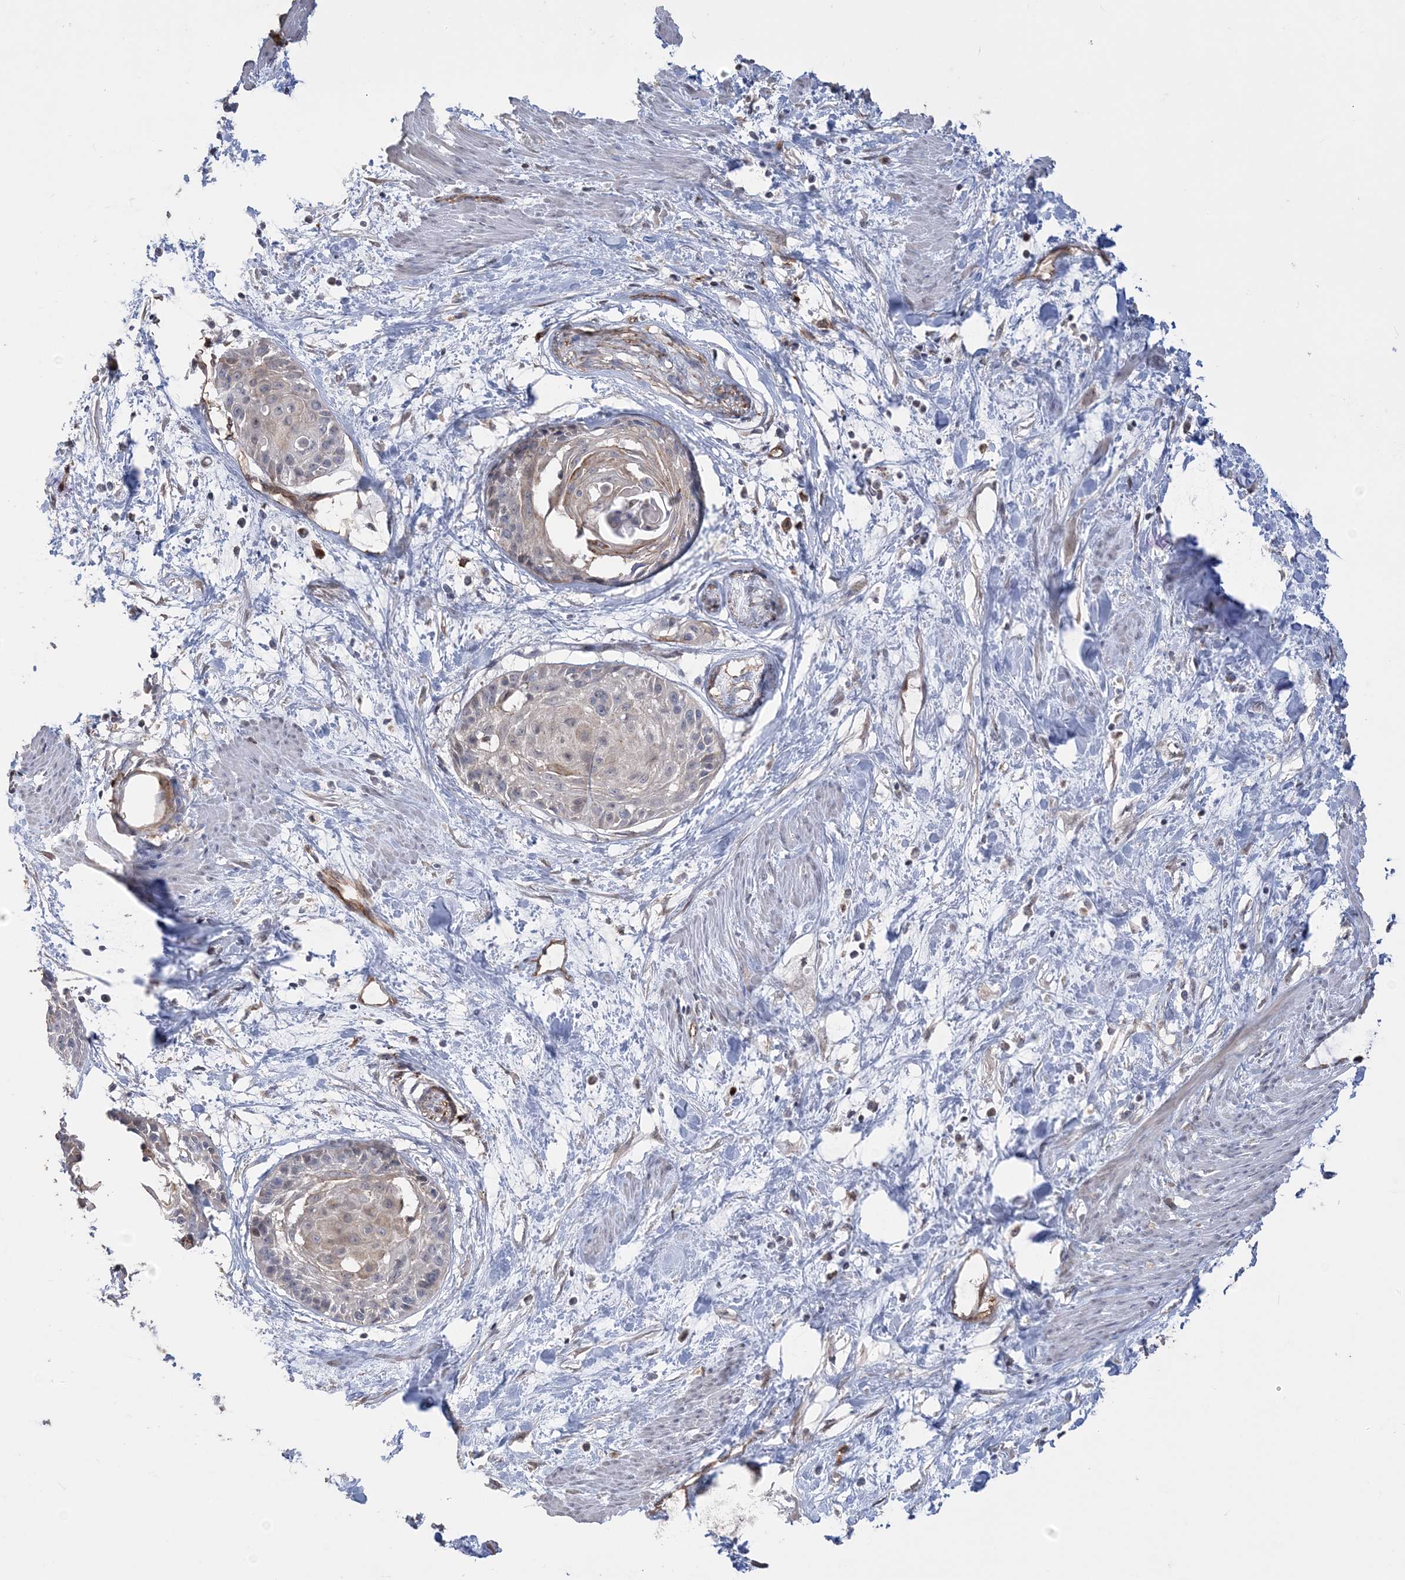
{"staining": {"intensity": "weak", "quantity": "<25%", "location": "cytoplasmic/membranous"}, "tissue": "cervical cancer", "cell_type": "Tumor cells", "image_type": "cancer", "snomed": [{"axis": "morphology", "description": "Squamous cell carcinoma, NOS"}, {"axis": "topography", "description": "Cervix"}], "caption": "An image of human cervical cancer is negative for staining in tumor cells.", "gene": "FARSB", "patient": {"sex": "female", "age": 57}}